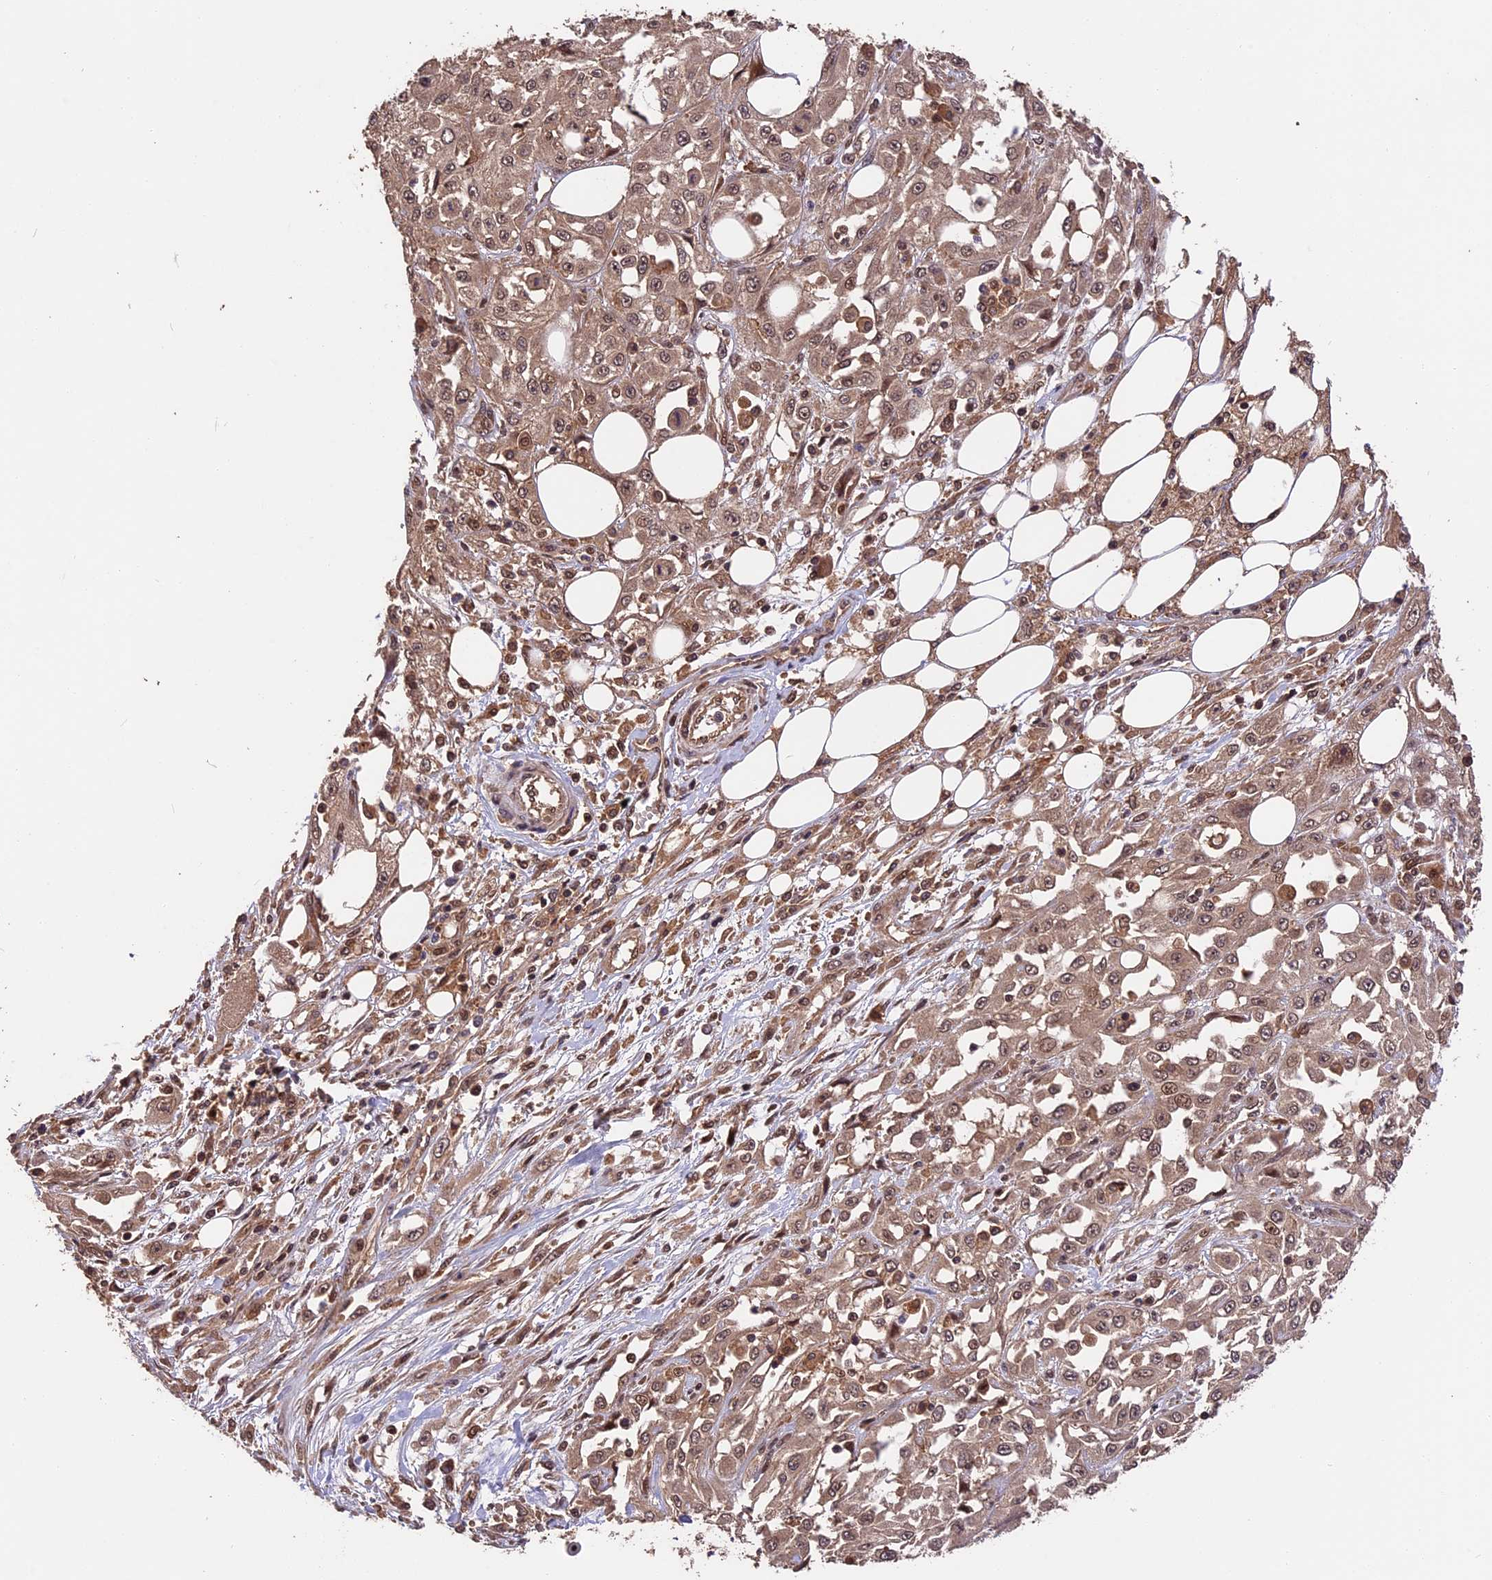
{"staining": {"intensity": "weak", "quantity": ">75%", "location": "cytoplasmic/membranous,nuclear"}, "tissue": "skin cancer", "cell_type": "Tumor cells", "image_type": "cancer", "snomed": [{"axis": "morphology", "description": "Squamous cell carcinoma, NOS"}, {"axis": "morphology", "description": "Squamous cell carcinoma, metastatic, NOS"}, {"axis": "topography", "description": "Skin"}, {"axis": "topography", "description": "Lymph node"}], "caption": "Tumor cells reveal low levels of weak cytoplasmic/membranous and nuclear positivity in about >75% of cells in human skin cancer (squamous cell carcinoma). (DAB IHC, brown staining for protein, blue staining for nuclei).", "gene": "ESCO1", "patient": {"sex": "male", "age": 75}}